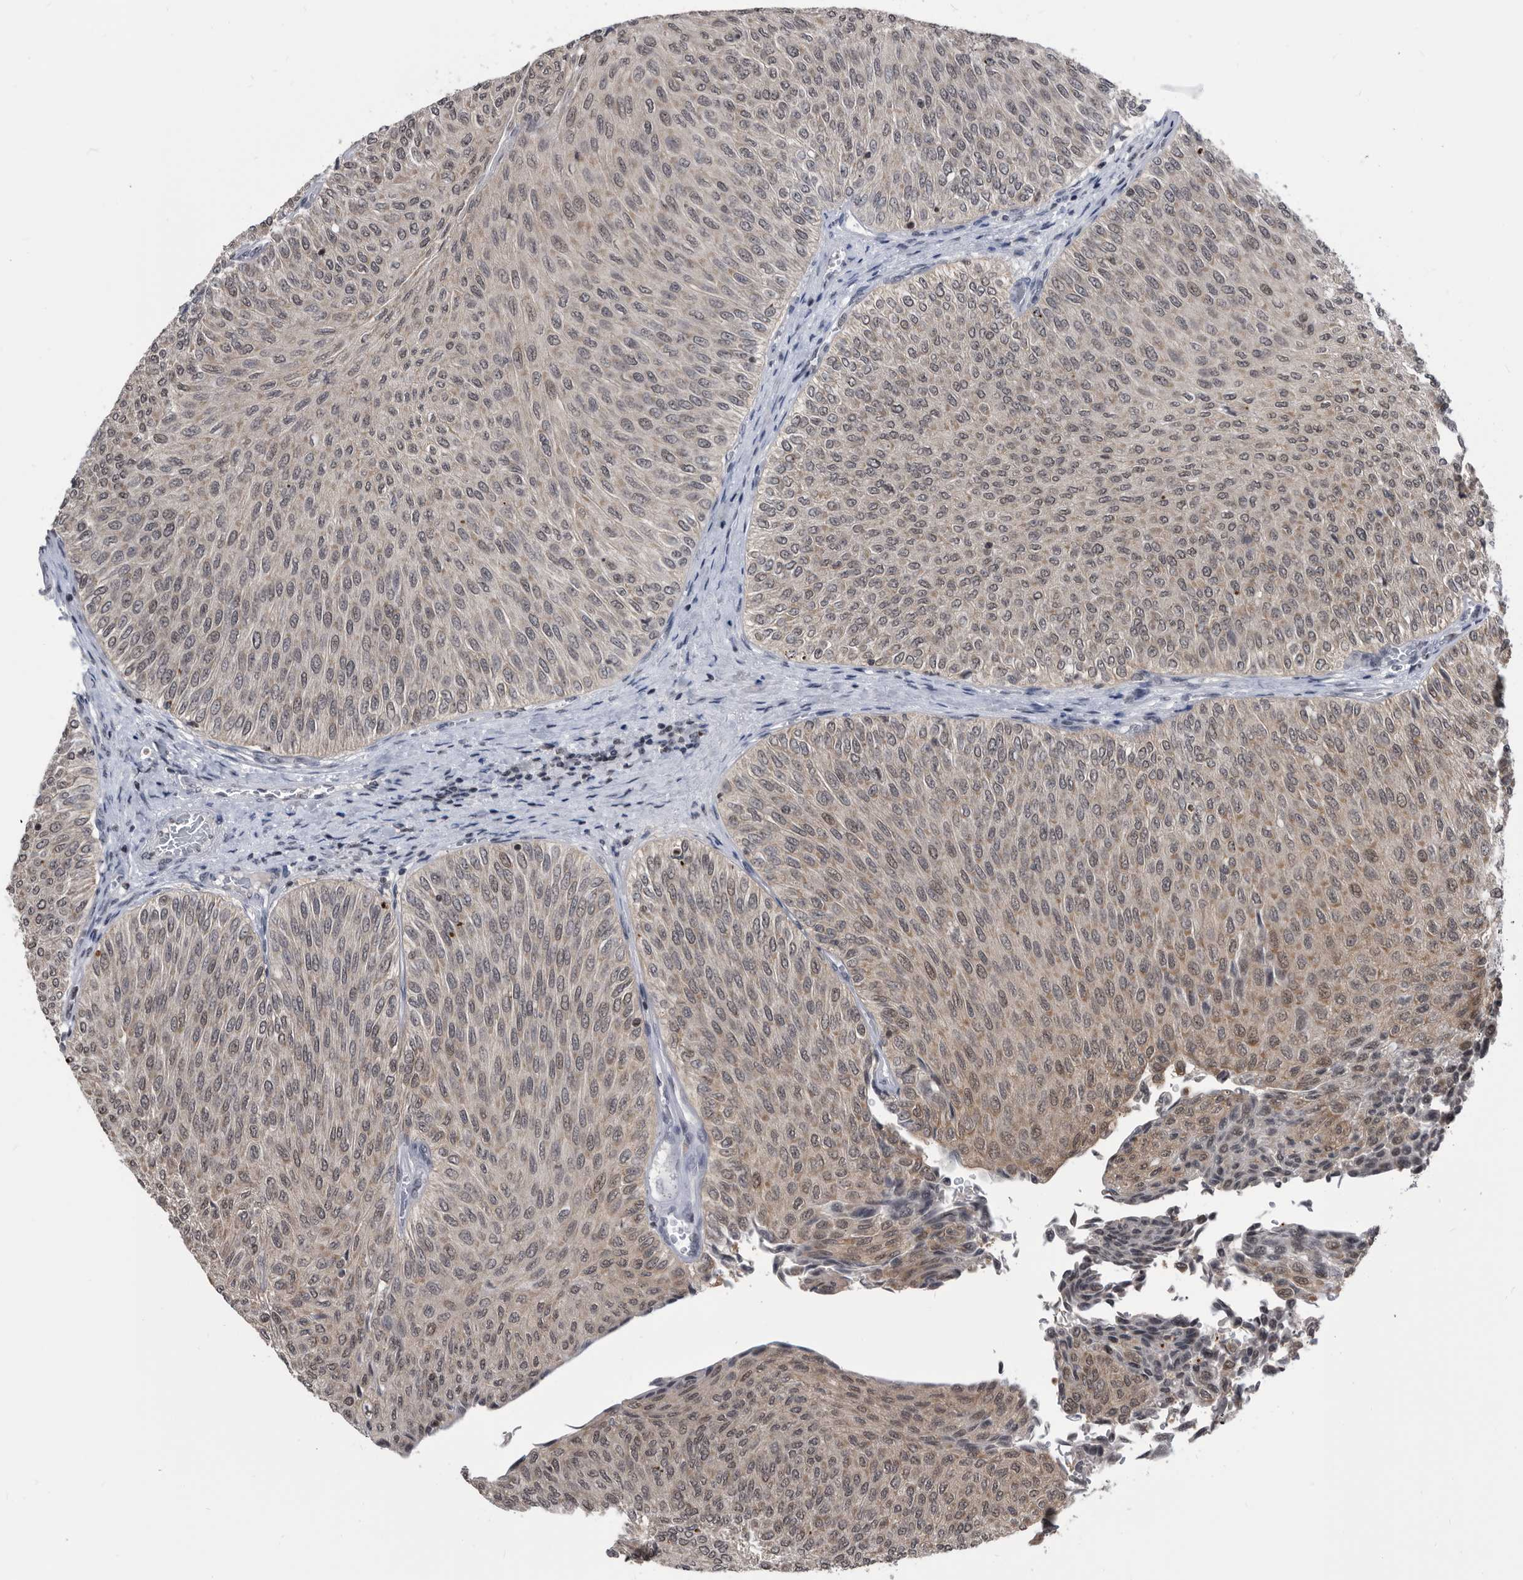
{"staining": {"intensity": "weak", "quantity": "25%-75%", "location": "cytoplasmic/membranous,nuclear"}, "tissue": "urothelial cancer", "cell_type": "Tumor cells", "image_type": "cancer", "snomed": [{"axis": "morphology", "description": "Urothelial carcinoma, Low grade"}, {"axis": "topography", "description": "Urinary bladder"}], "caption": "Urothelial cancer tissue demonstrates weak cytoplasmic/membranous and nuclear staining in about 25%-75% of tumor cells, visualized by immunohistochemistry.", "gene": "TSTD1", "patient": {"sex": "male", "age": 78}}